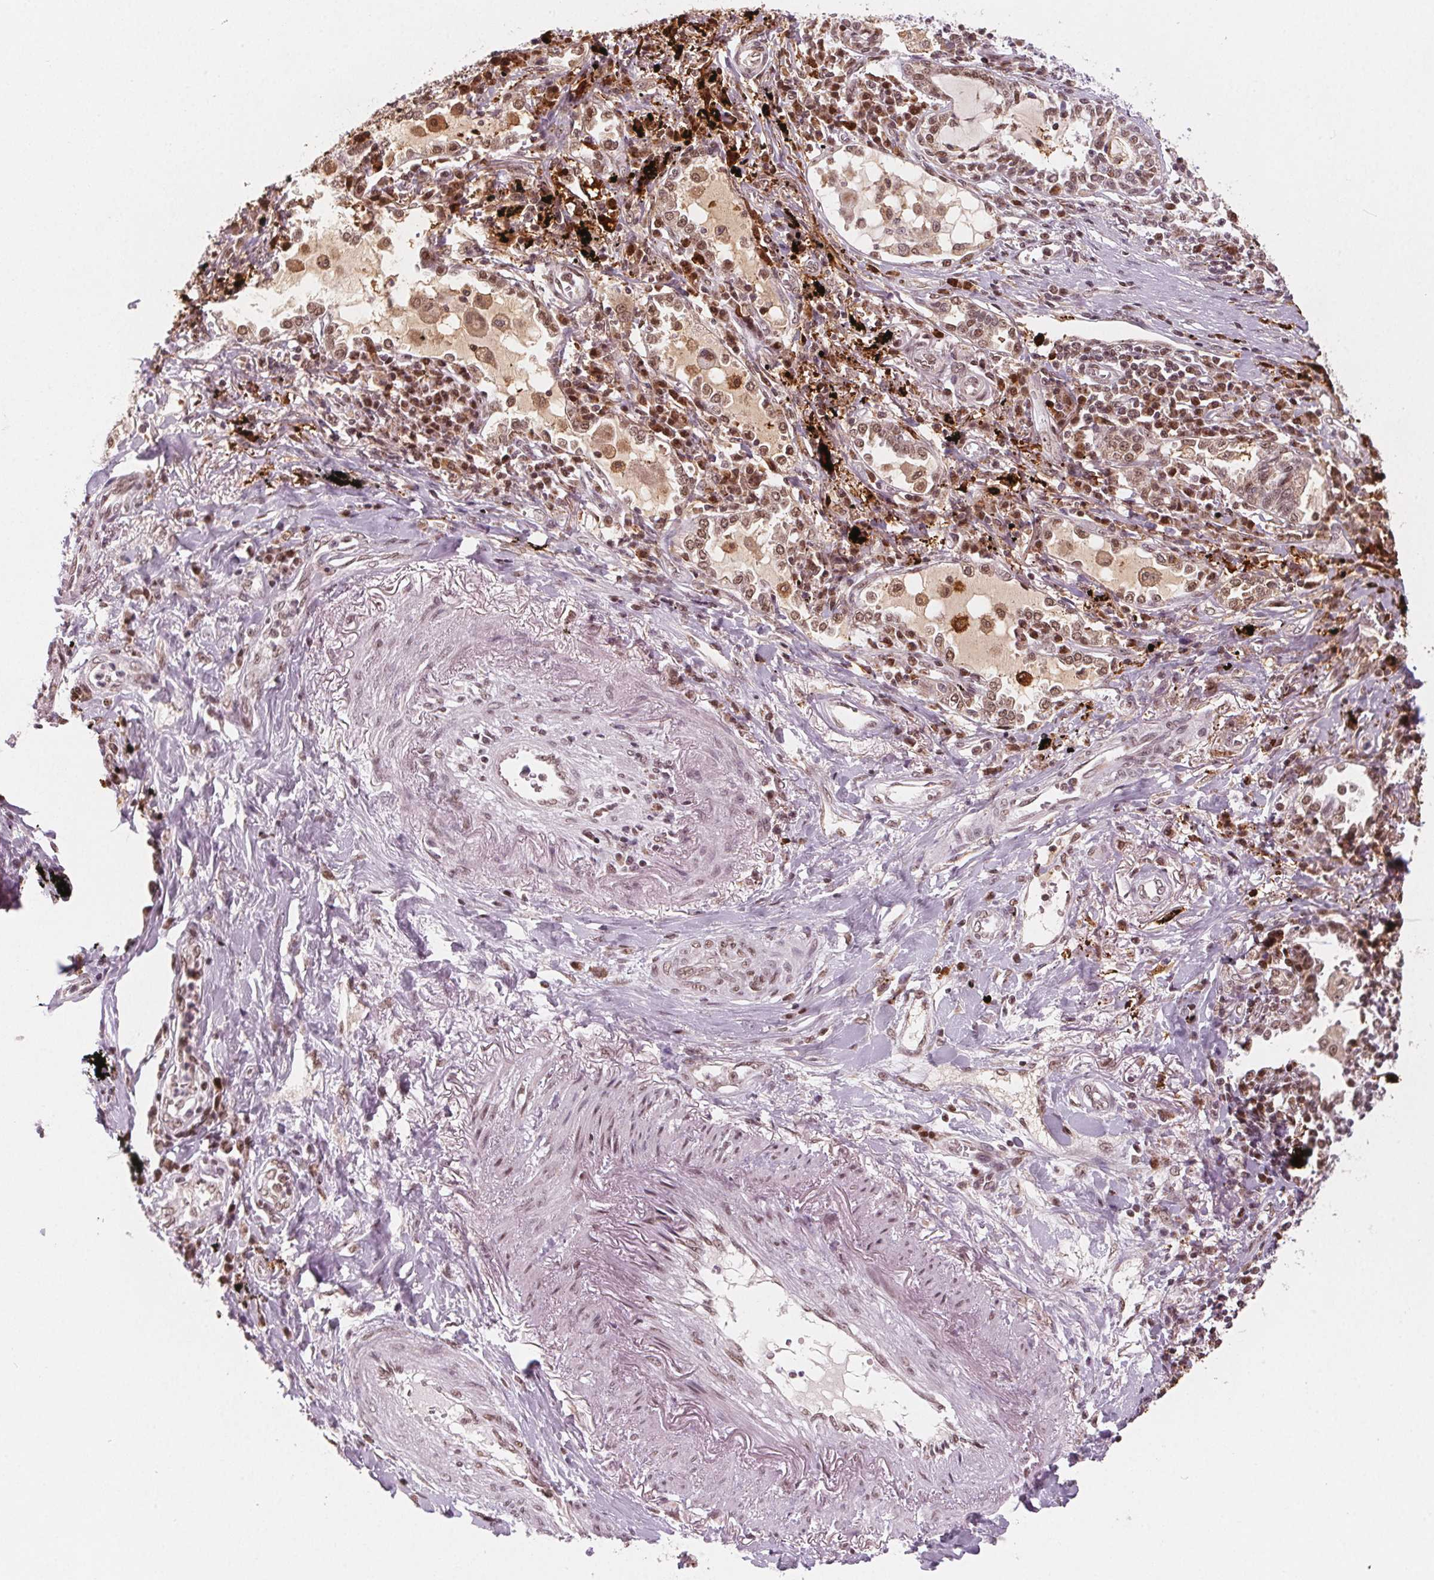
{"staining": {"intensity": "moderate", "quantity": ">75%", "location": "nuclear"}, "tissue": "lung cancer", "cell_type": "Tumor cells", "image_type": "cancer", "snomed": [{"axis": "morphology", "description": "Squamous cell carcinoma, NOS"}, {"axis": "topography", "description": "Lung"}], "caption": "Lung squamous cell carcinoma stained with a brown dye reveals moderate nuclear positive staining in about >75% of tumor cells.", "gene": "DPM2", "patient": {"sex": "male", "age": 78}}